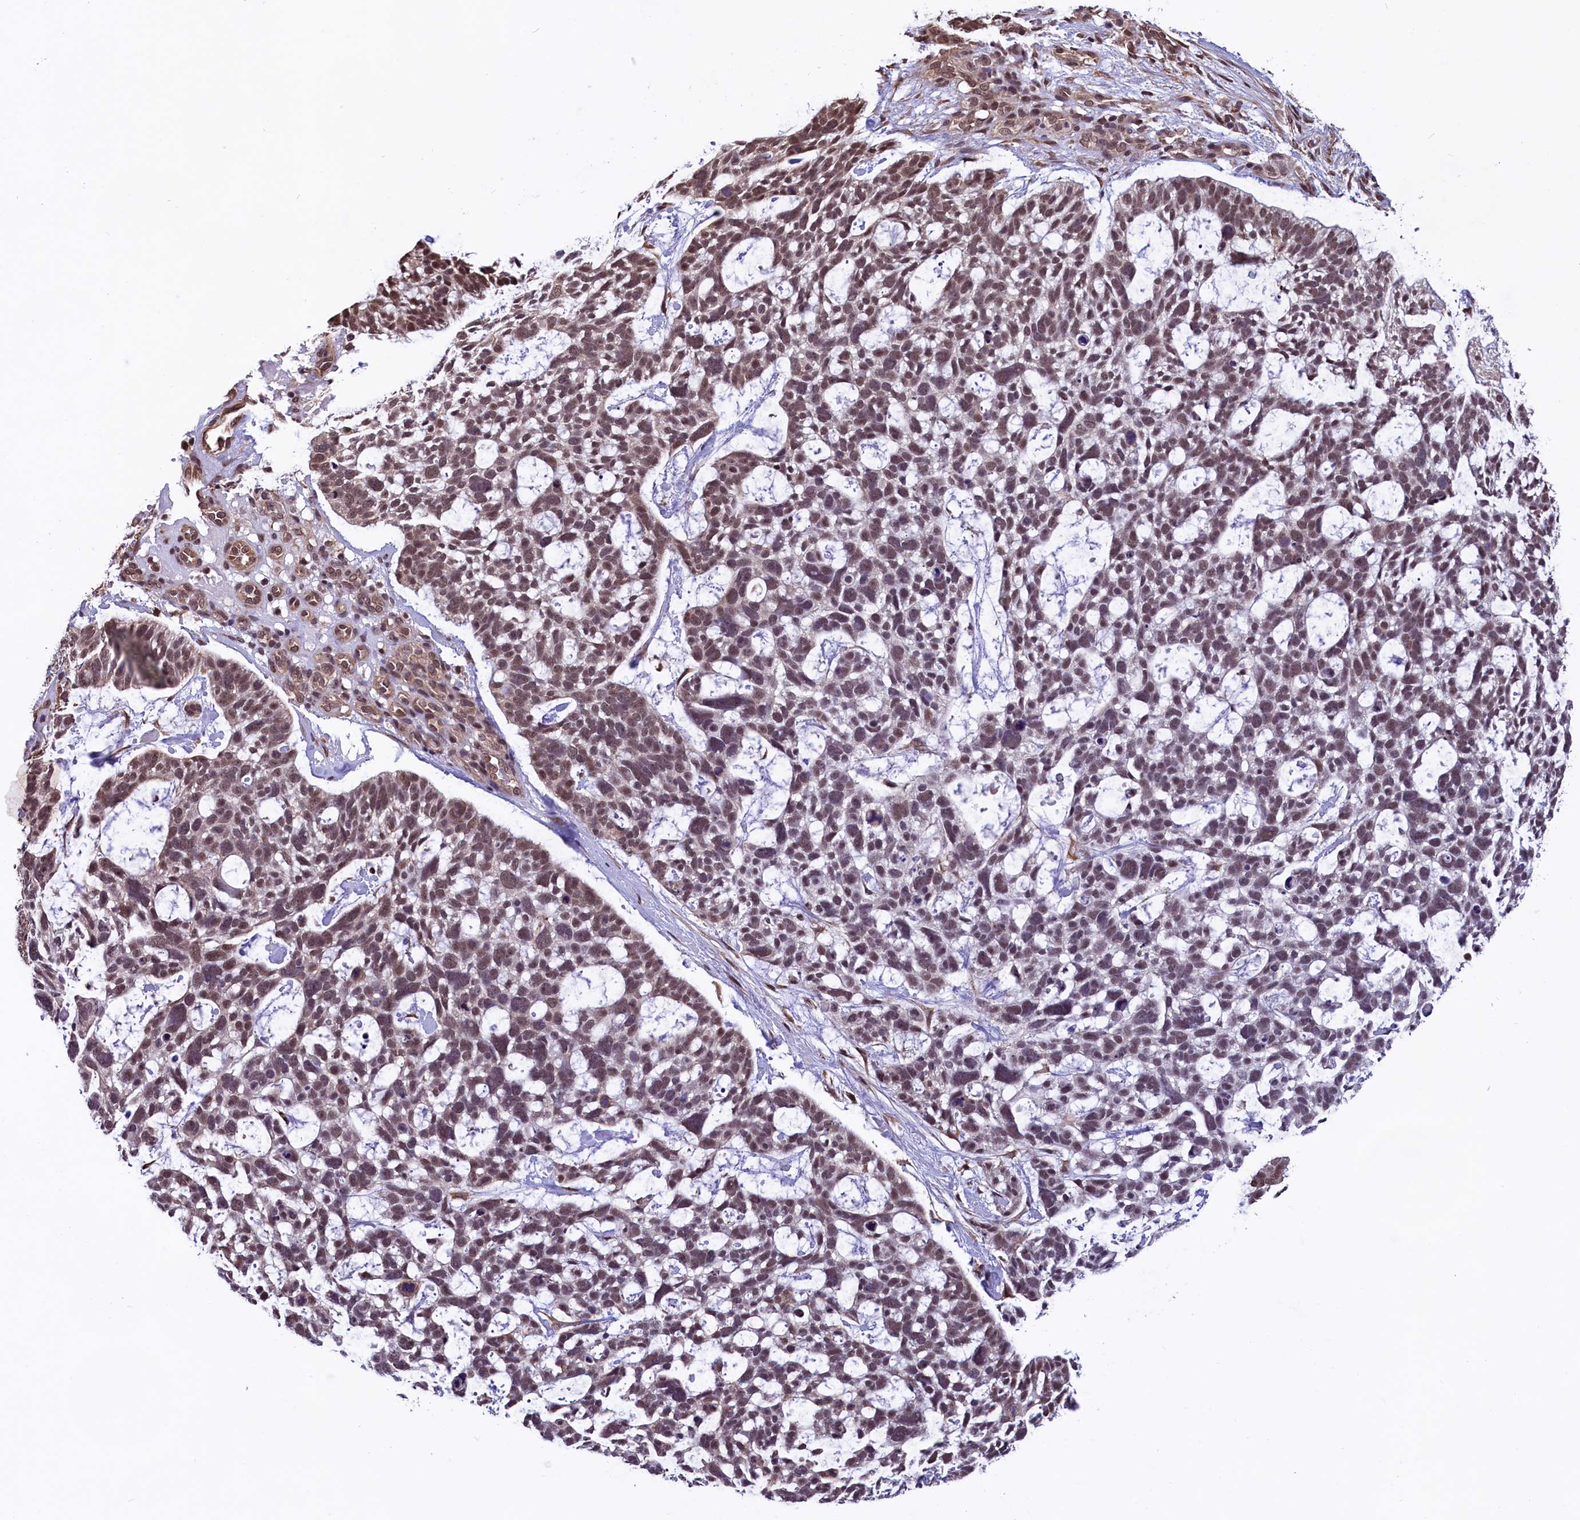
{"staining": {"intensity": "moderate", "quantity": ">75%", "location": "nuclear"}, "tissue": "skin cancer", "cell_type": "Tumor cells", "image_type": "cancer", "snomed": [{"axis": "morphology", "description": "Basal cell carcinoma"}, {"axis": "topography", "description": "Skin"}], "caption": "Protein expression analysis of human skin basal cell carcinoma reveals moderate nuclear staining in about >75% of tumor cells.", "gene": "ZC3H4", "patient": {"sex": "male", "age": 88}}